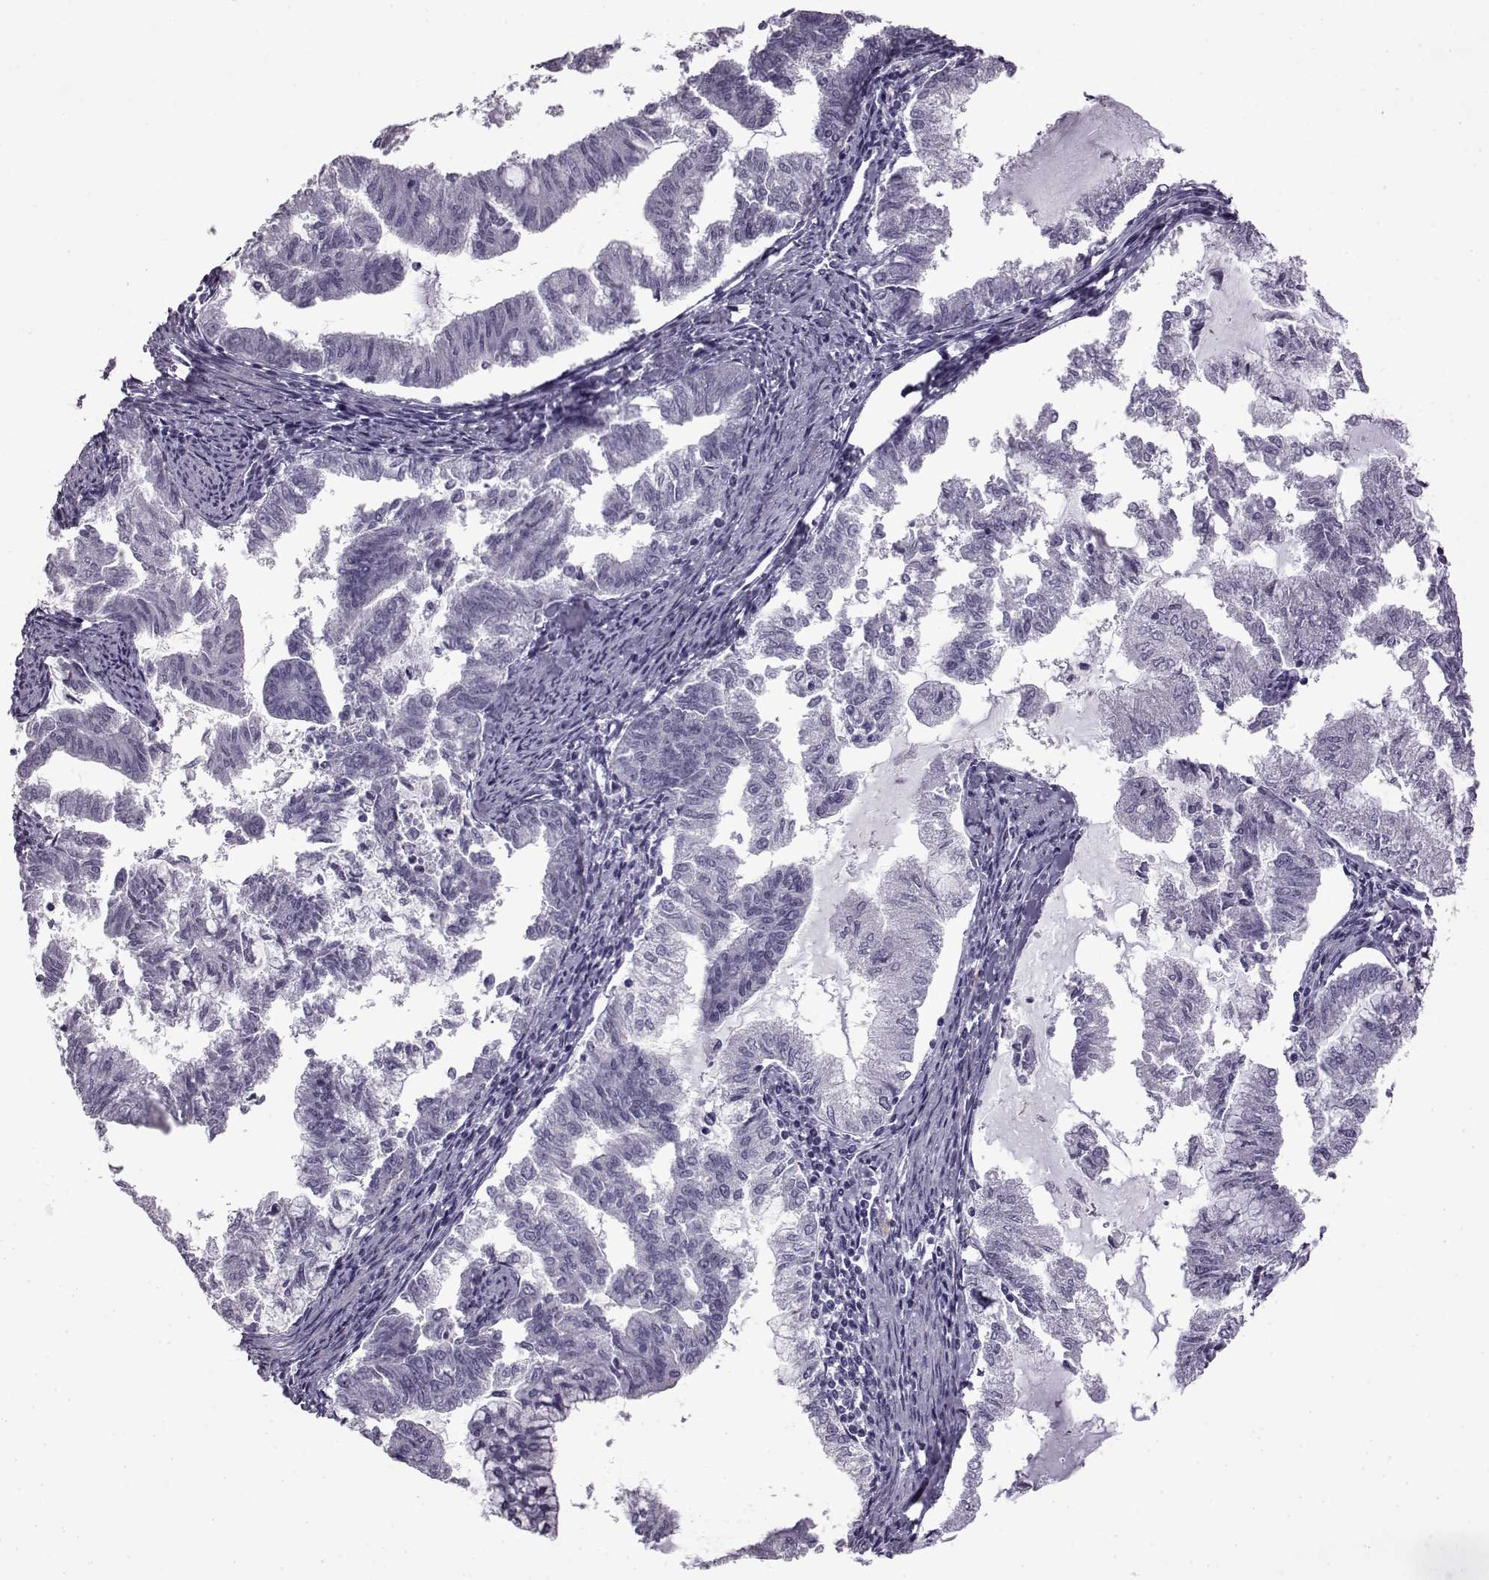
{"staining": {"intensity": "negative", "quantity": "none", "location": "none"}, "tissue": "endometrial cancer", "cell_type": "Tumor cells", "image_type": "cancer", "snomed": [{"axis": "morphology", "description": "Adenocarcinoma, NOS"}, {"axis": "topography", "description": "Endometrium"}], "caption": "A histopathology image of adenocarcinoma (endometrial) stained for a protein shows no brown staining in tumor cells.", "gene": "SLC28A2", "patient": {"sex": "female", "age": 79}}